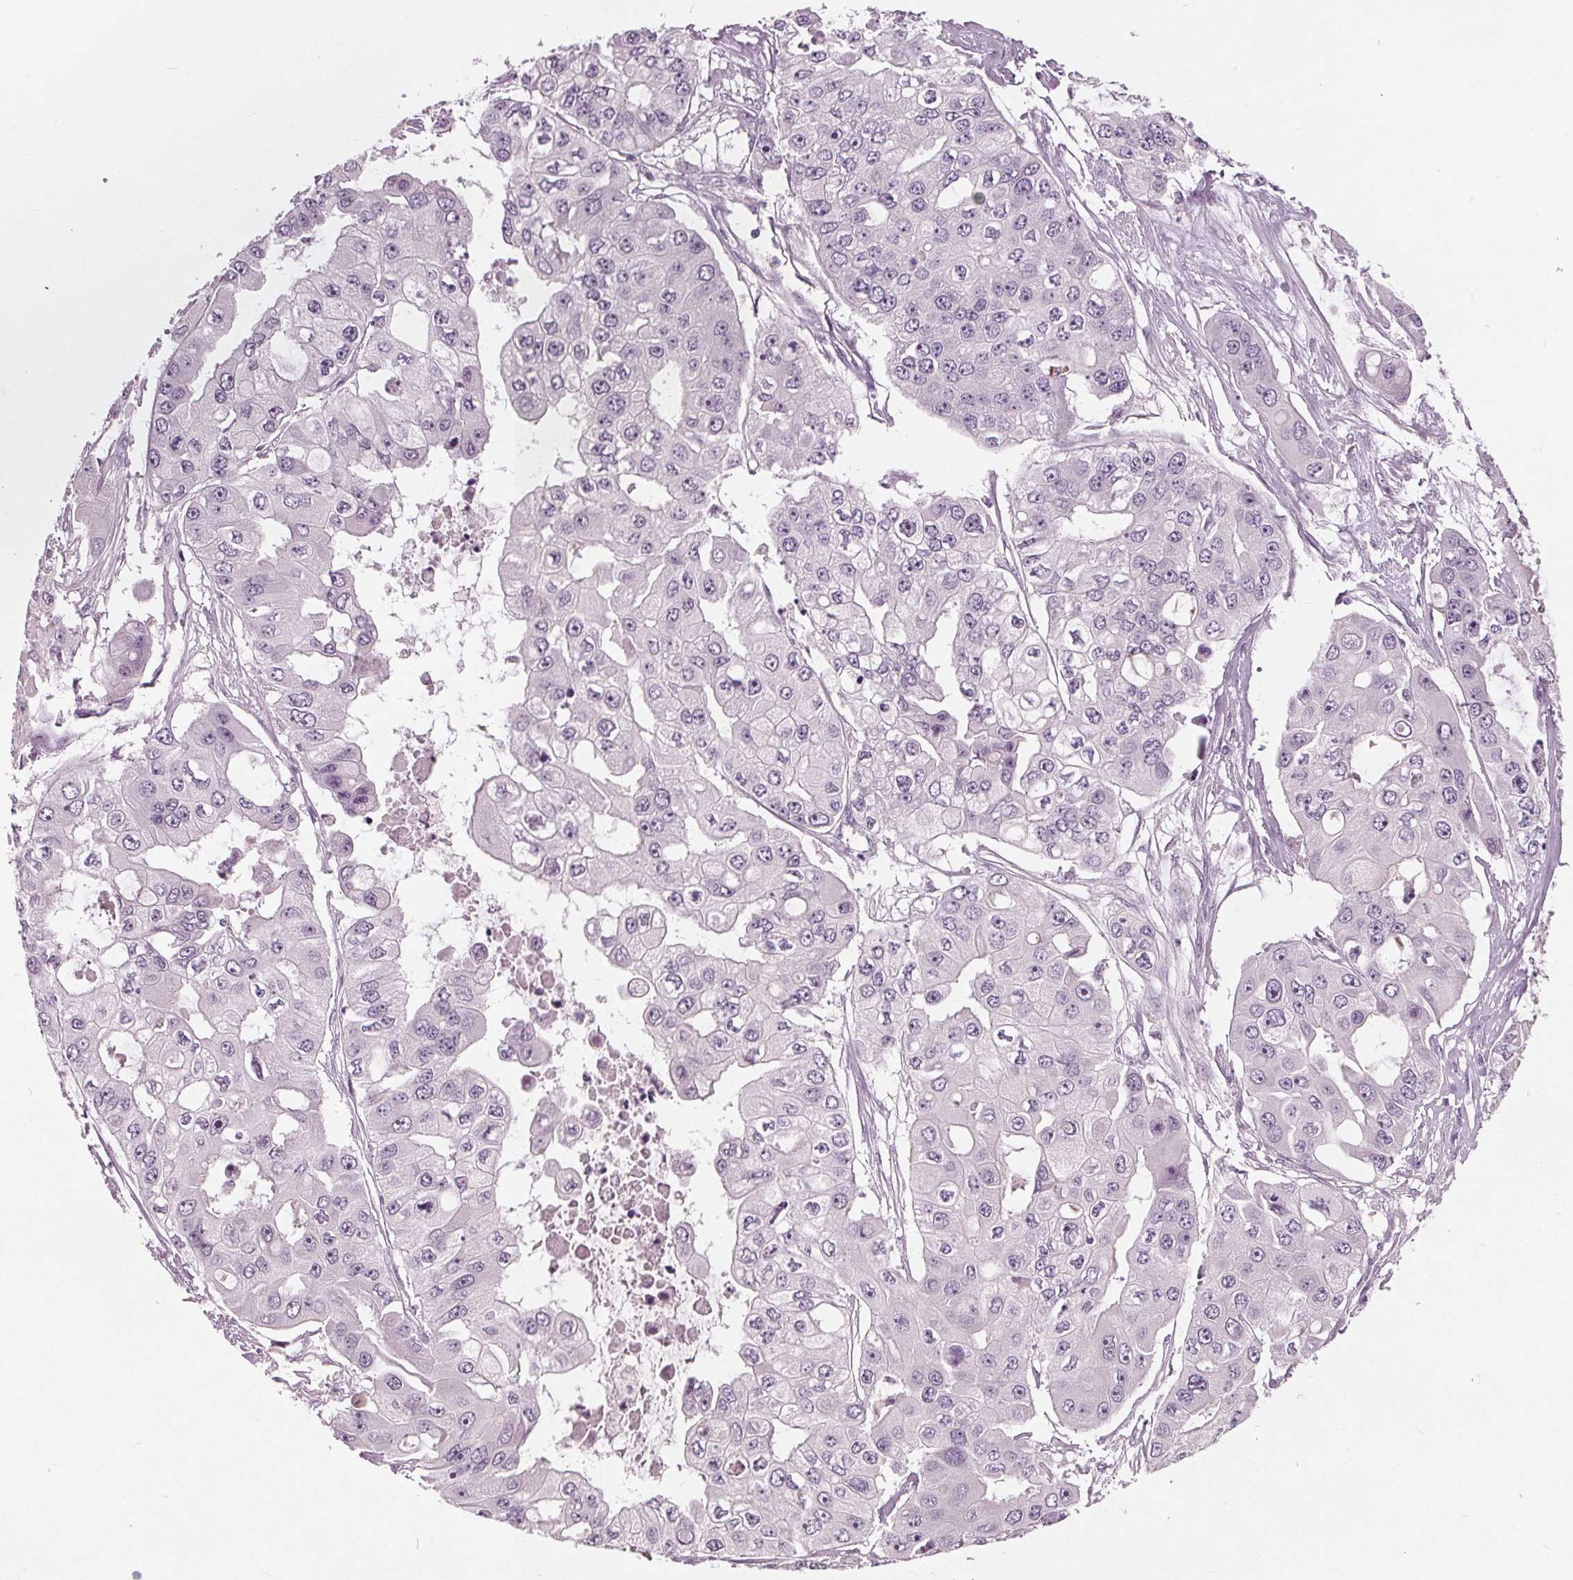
{"staining": {"intensity": "negative", "quantity": "none", "location": "none"}, "tissue": "ovarian cancer", "cell_type": "Tumor cells", "image_type": "cancer", "snomed": [{"axis": "morphology", "description": "Cystadenocarcinoma, serous, NOS"}, {"axis": "topography", "description": "Ovary"}], "caption": "Immunohistochemistry (IHC) micrograph of human ovarian cancer stained for a protein (brown), which shows no expression in tumor cells.", "gene": "TKFC", "patient": {"sex": "female", "age": 56}}